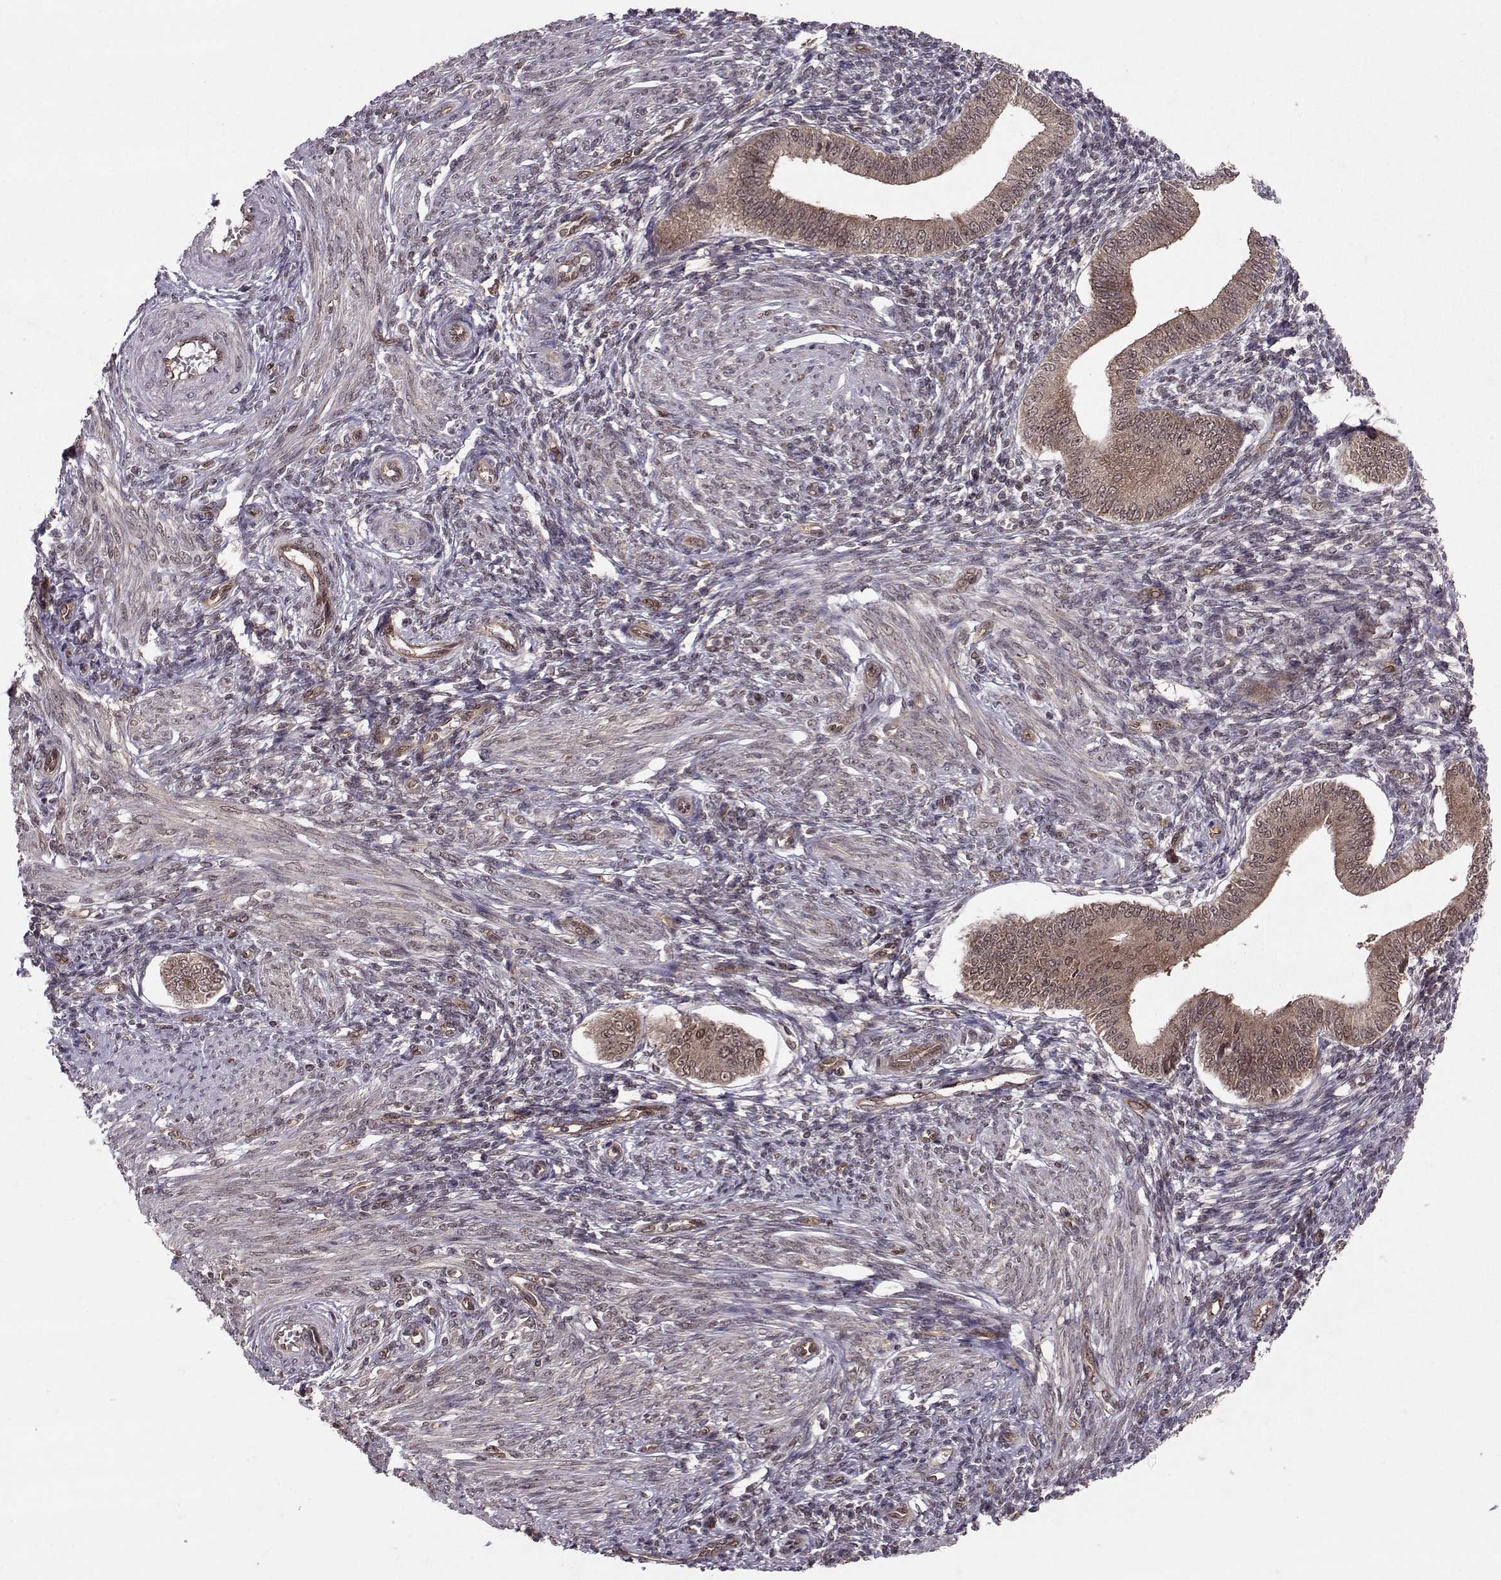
{"staining": {"intensity": "weak", "quantity": "25%-75%", "location": "cytoplasmic/membranous"}, "tissue": "endometrium", "cell_type": "Cells in endometrial stroma", "image_type": "normal", "snomed": [{"axis": "morphology", "description": "Normal tissue, NOS"}, {"axis": "topography", "description": "Endometrium"}], "caption": "A micrograph showing weak cytoplasmic/membranous staining in about 25%-75% of cells in endometrial stroma in benign endometrium, as visualized by brown immunohistochemical staining.", "gene": "PPP2R2A", "patient": {"sex": "female", "age": 42}}